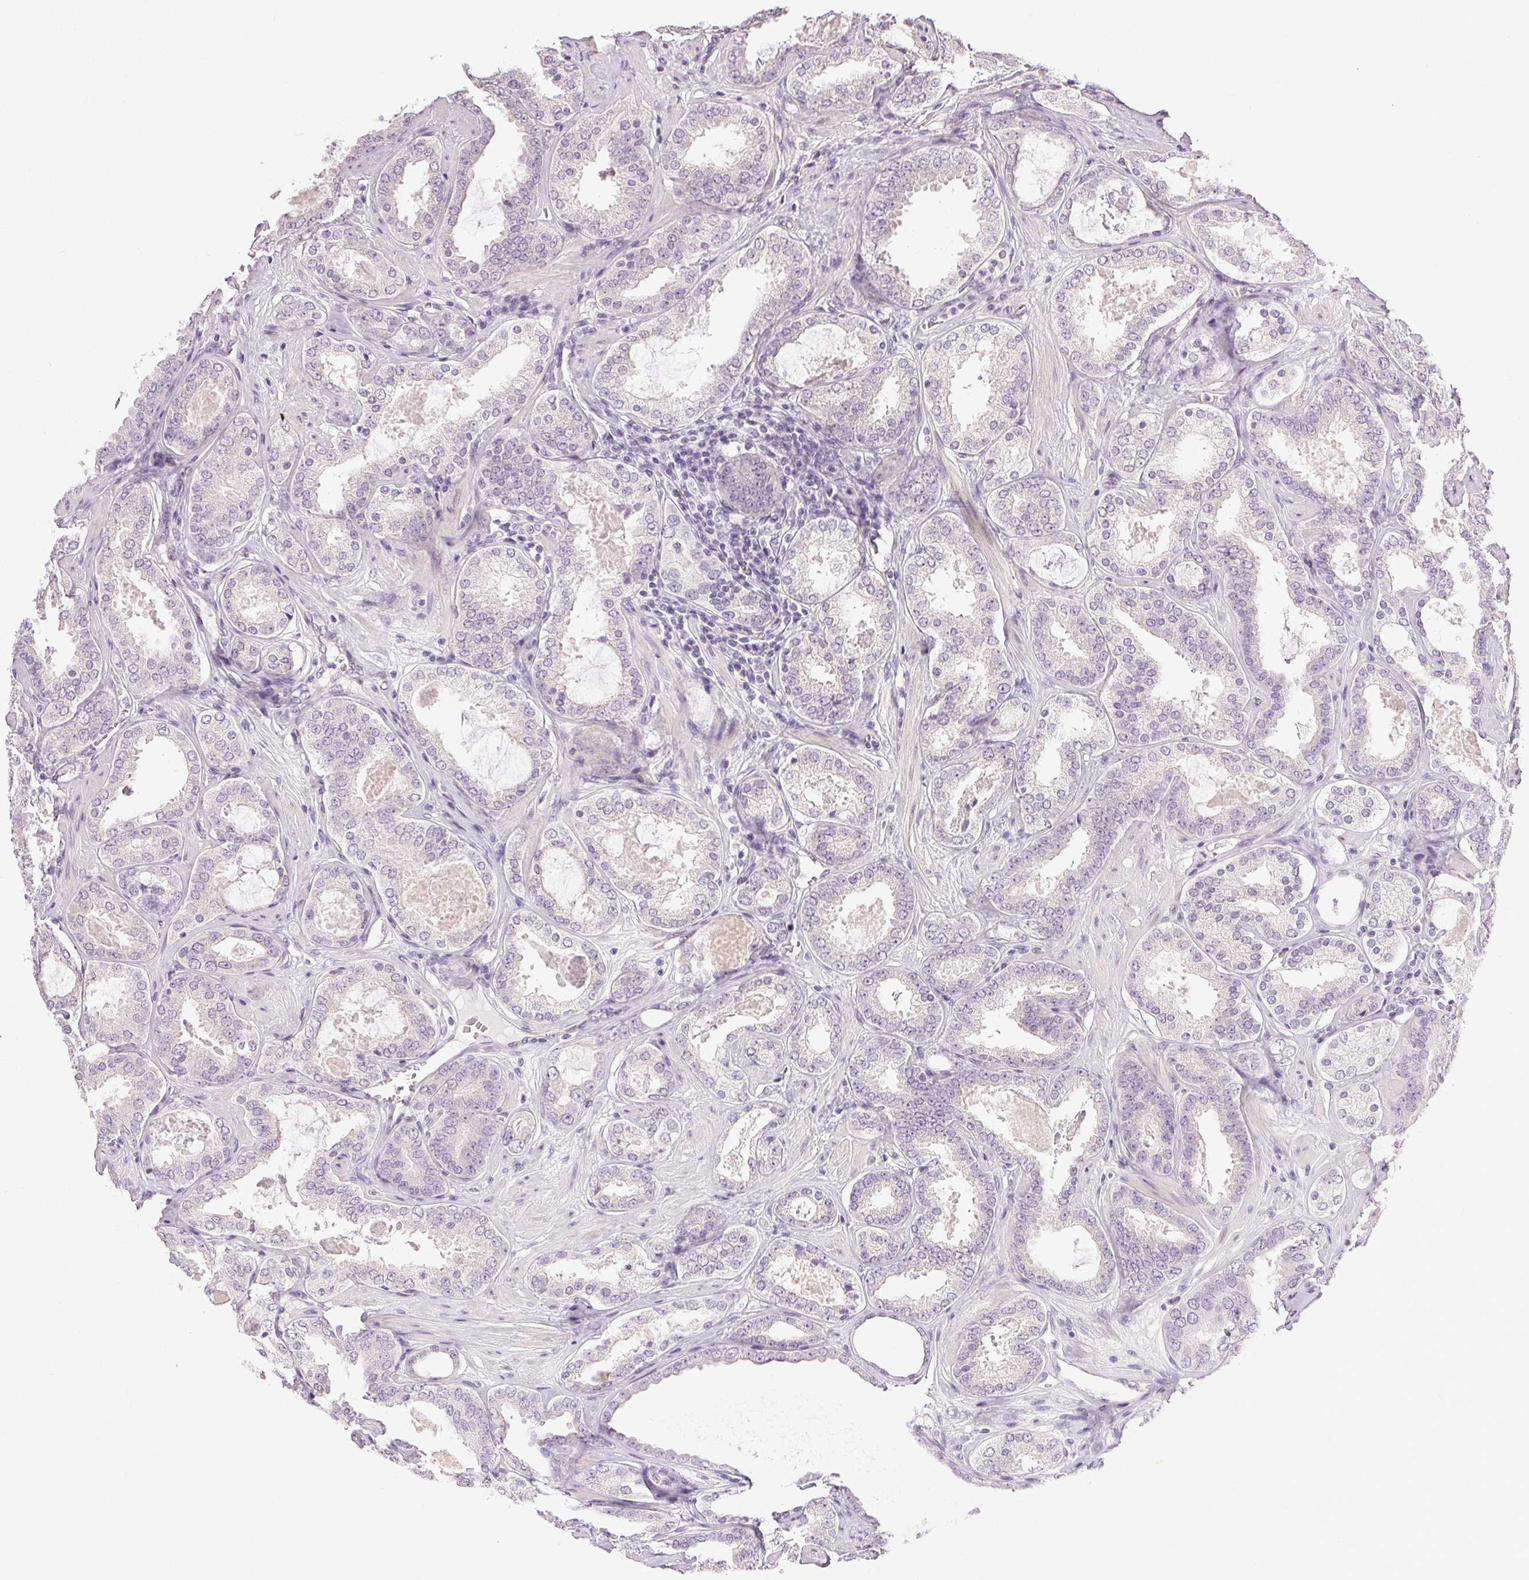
{"staining": {"intensity": "negative", "quantity": "none", "location": "none"}, "tissue": "prostate cancer", "cell_type": "Tumor cells", "image_type": "cancer", "snomed": [{"axis": "morphology", "description": "Adenocarcinoma, High grade"}, {"axis": "topography", "description": "Prostate"}], "caption": "Tumor cells show no significant protein staining in adenocarcinoma (high-grade) (prostate).", "gene": "PLCB1", "patient": {"sex": "male", "age": 63}}